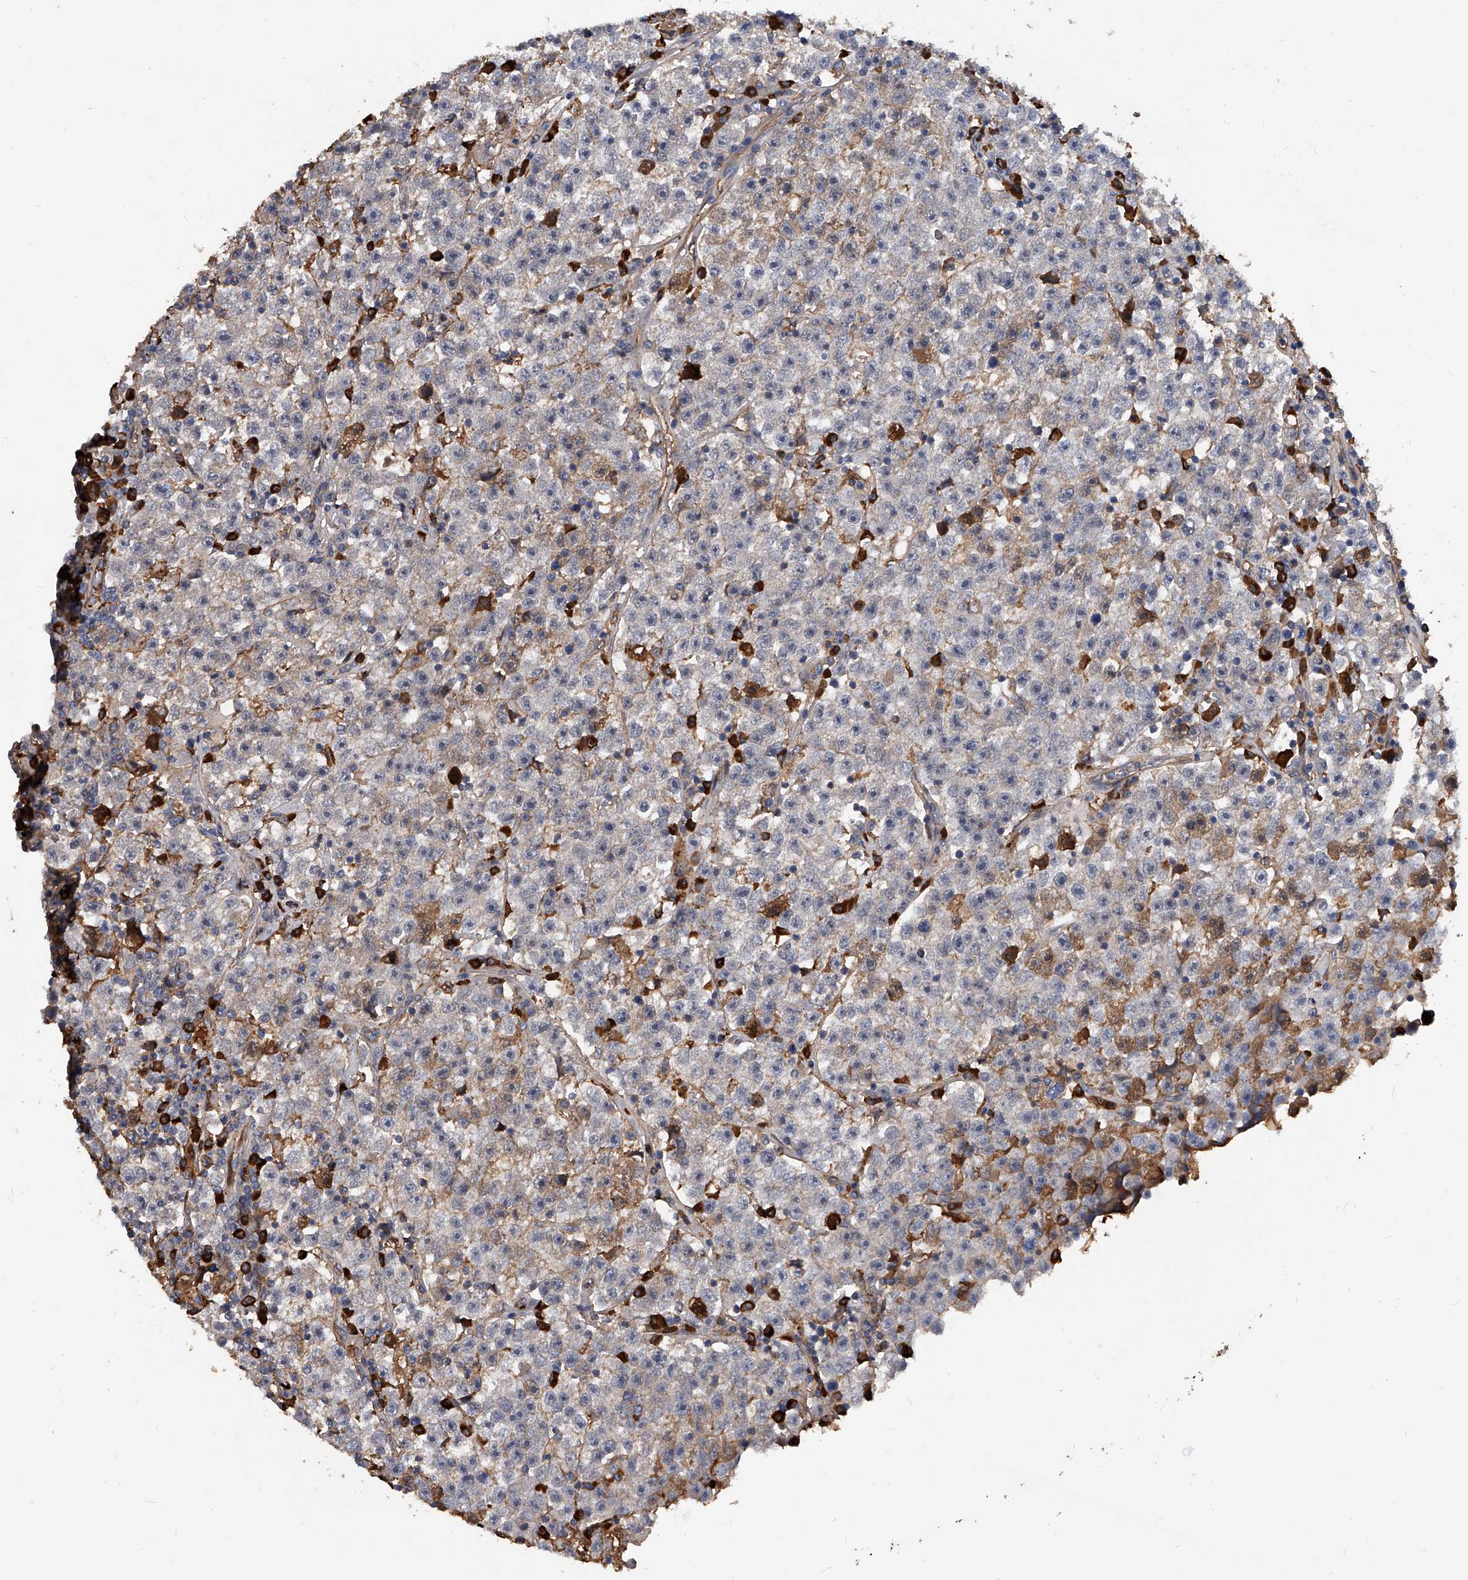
{"staining": {"intensity": "negative", "quantity": "none", "location": "none"}, "tissue": "testis cancer", "cell_type": "Tumor cells", "image_type": "cancer", "snomed": [{"axis": "morphology", "description": "Seminoma, NOS"}, {"axis": "topography", "description": "Testis"}], "caption": "Tumor cells show no significant protein expression in testis cancer. (DAB (3,3'-diaminobenzidine) immunohistochemistry visualized using brightfield microscopy, high magnification).", "gene": "ZNF25", "patient": {"sex": "male", "age": 22}}